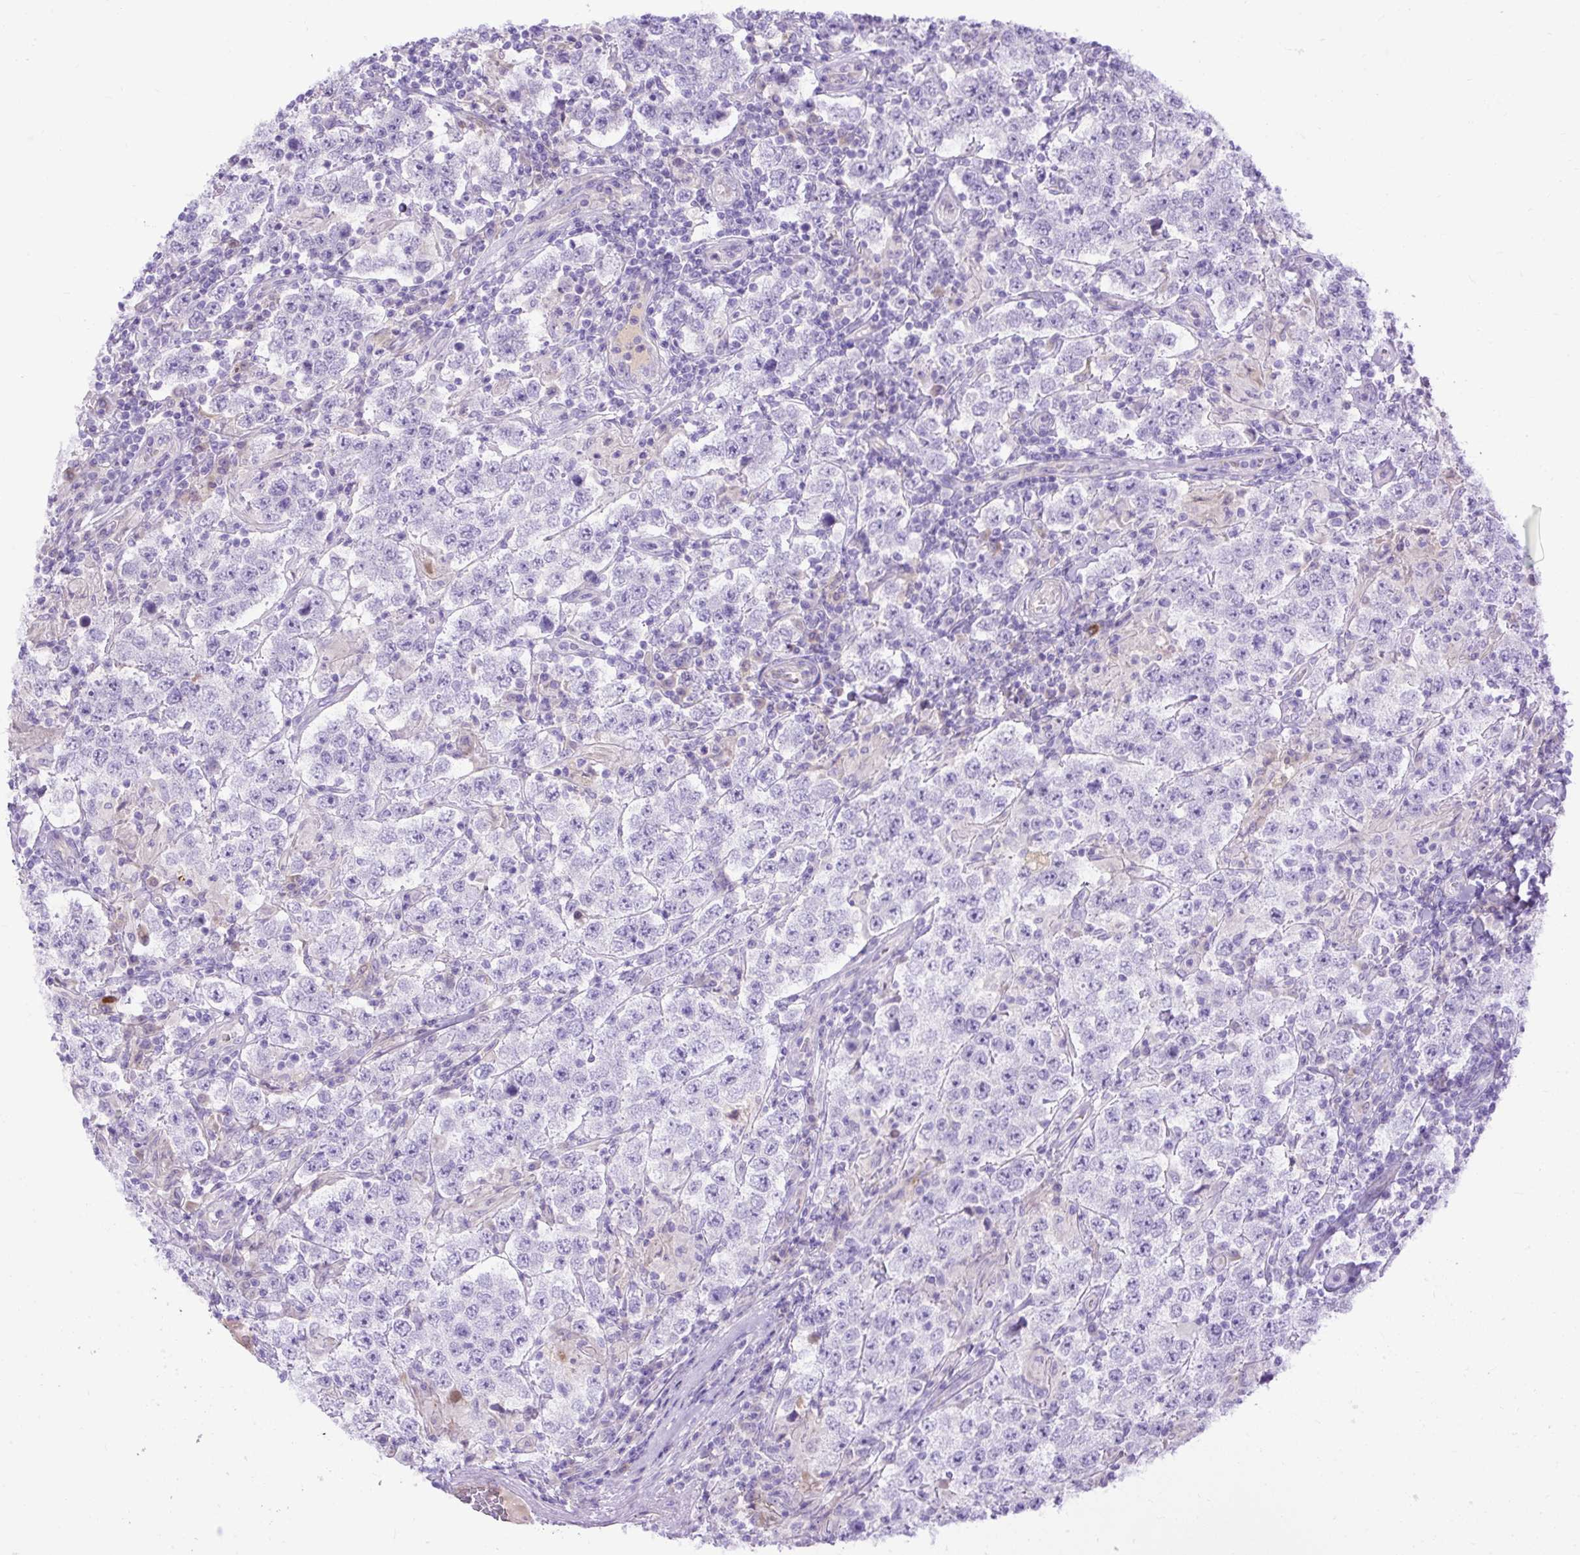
{"staining": {"intensity": "negative", "quantity": "none", "location": "none"}, "tissue": "testis cancer", "cell_type": "Tumor cells", "image_type": "cancer", "snomed": [{"axis": "morphology", "description": "Normal tissue, NOS"}, {"axis": "morphology", "description": "Urothelial carcinoma, High grade"}, {"axis": "morphology", "description": "Seminoma, NOS"}, {"axis": "morphology", "description": "Carcinoma, Embryonal, NOS"}, {"axis": "topography", "description": "Urinary bladder"}, {"axis": "topography", "description": "Testis"}], "caption": "Immunohistochemistry image of testis embryonal carcinoma stained for a protein (brown), which displays no staining in tumor cells.", "gene": "SPTBN5", "patient": {"sex": "male", "age": 41}}